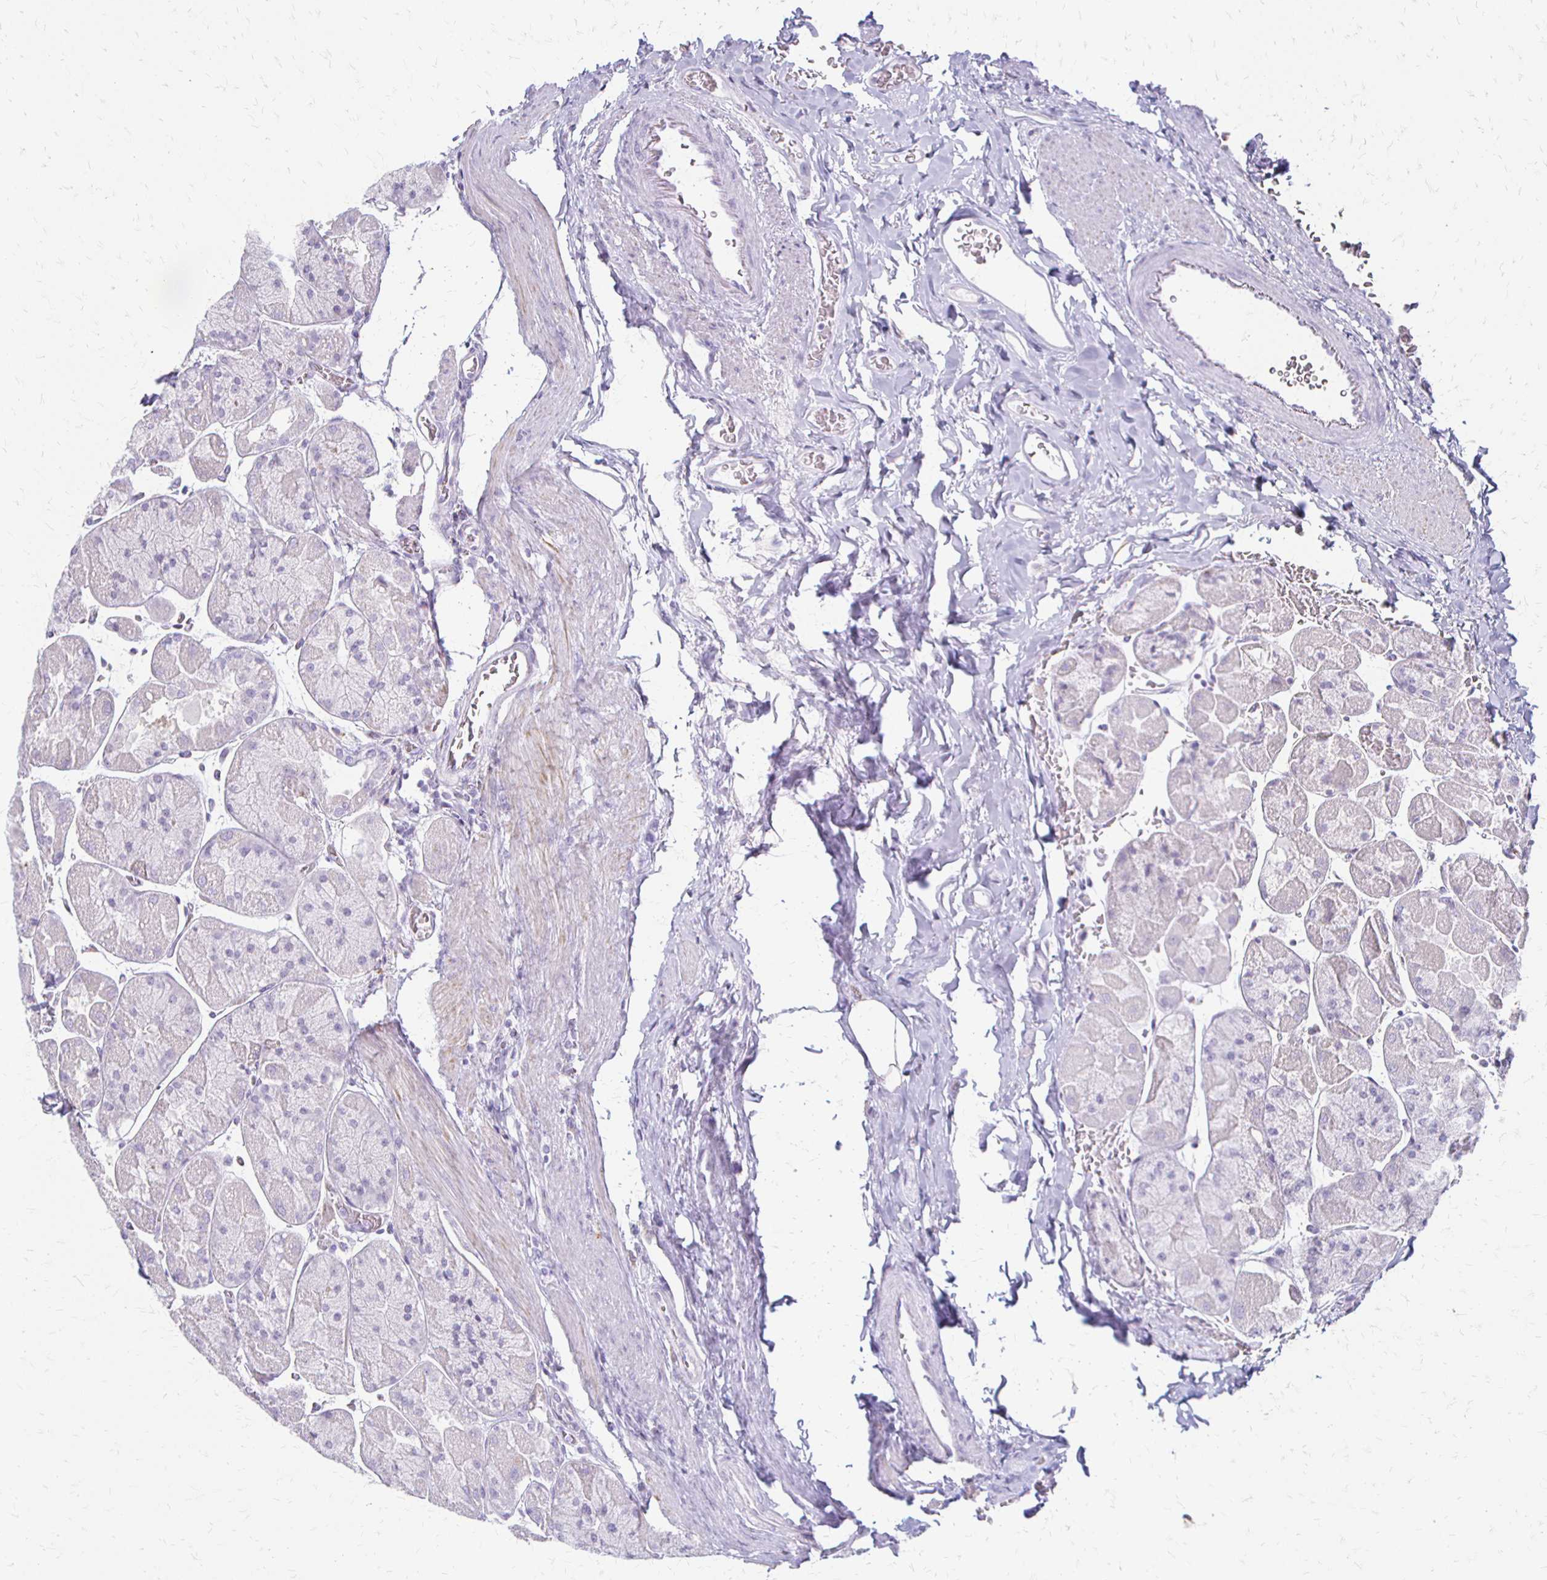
{"staining": {"intensity": "weak", "quantity": "<25%", "location": "cytoplasmic/membranous"}, "tissue": "stomach", "cell_type": "Glandular cells", "image_type": "normal", "snomed": [{"axis": "morphology", "description": "Normal tissue, NOS"}, {"axis": "topography", "description": "Stomach"}], "caption": "Photomicrograph shows no protein expression in glandular cells of benign stomach. The staining was performed using DAB to visualize the protein expression in brown, while the nuclei were stained in blue with hematoxylin (Magnification: 20x).", "gene": "ACP5", "patient": {"sex": "female", "age": 61}}